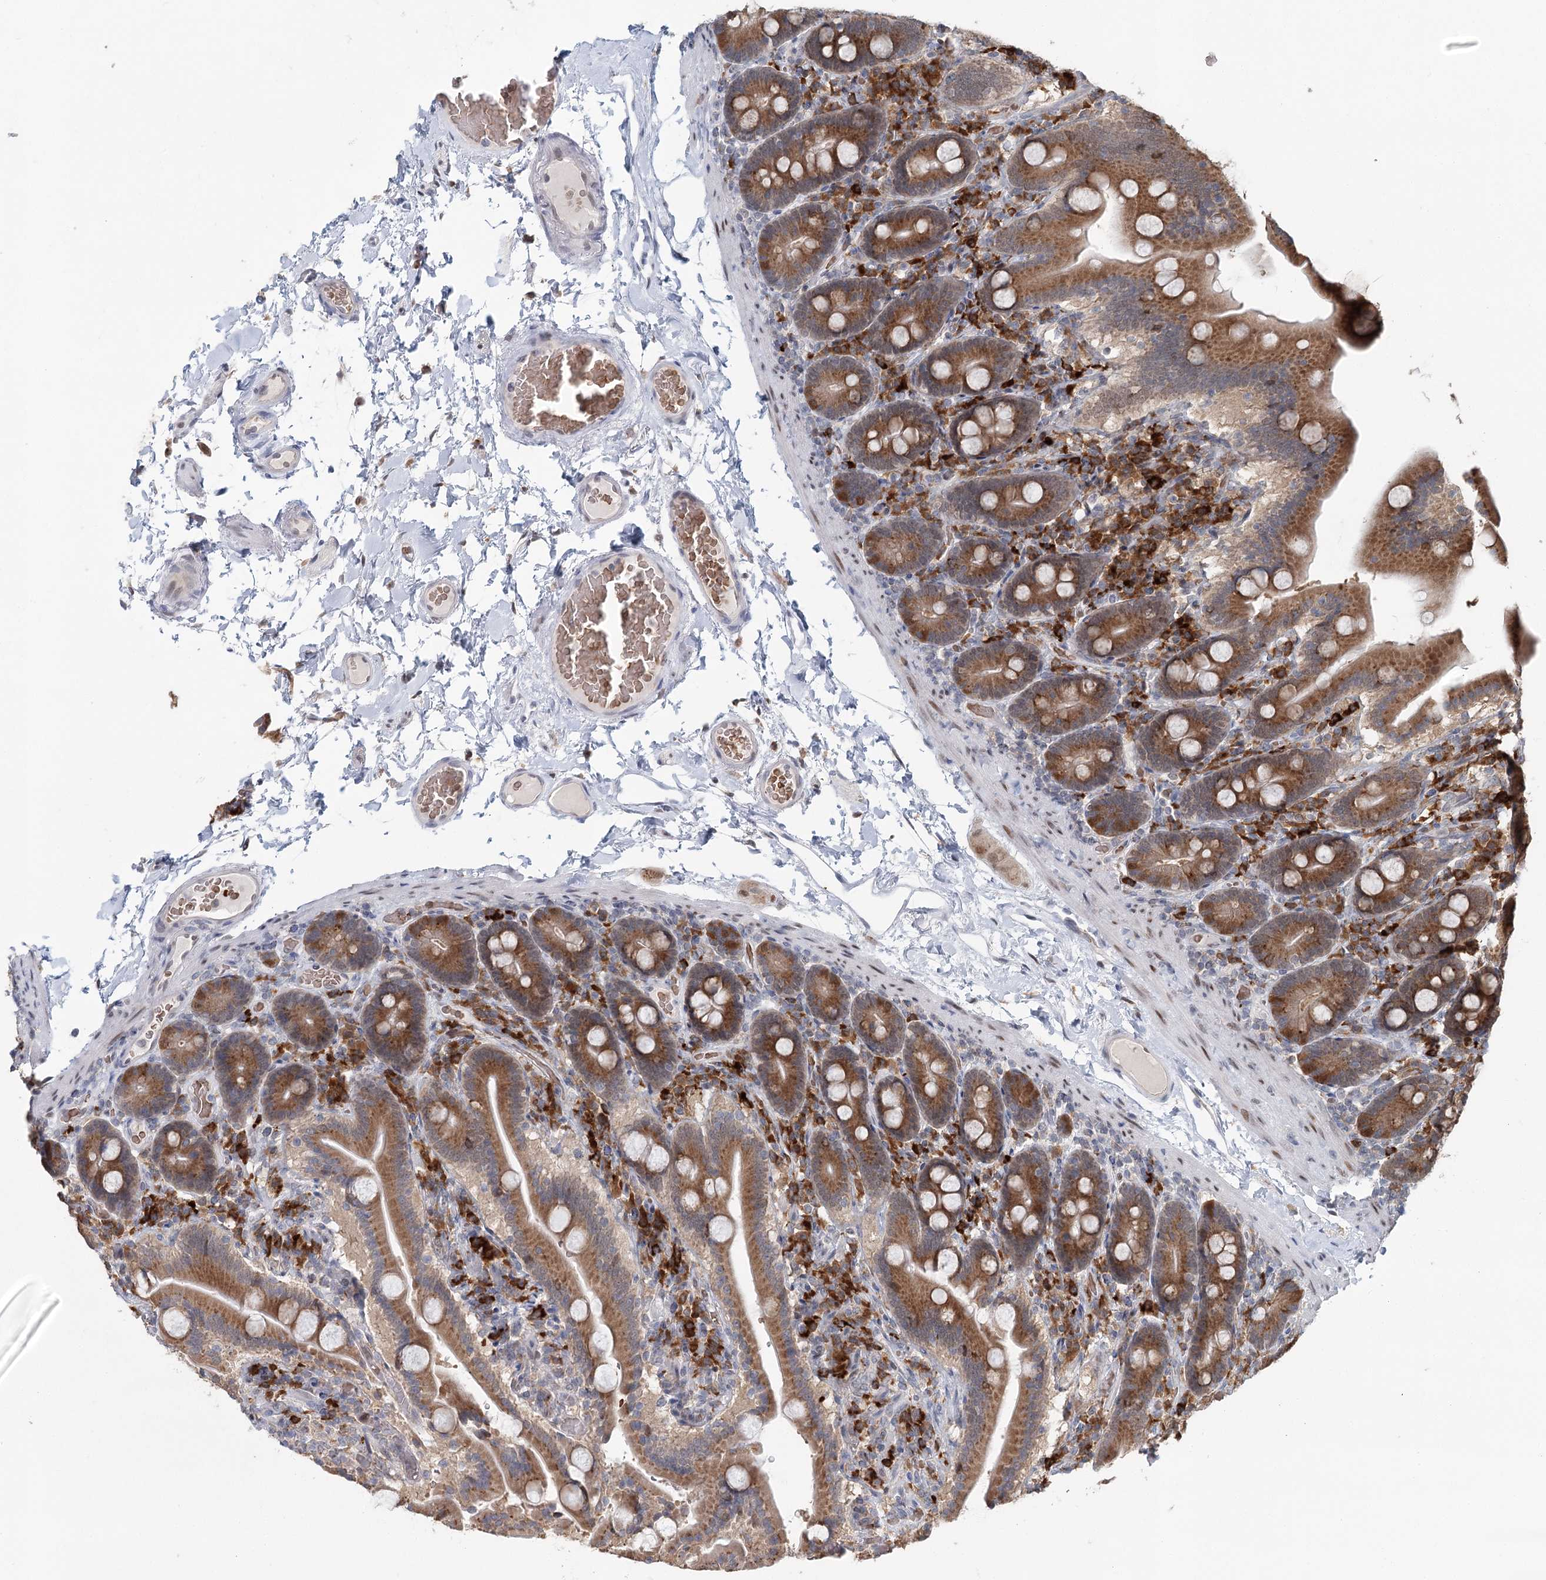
{"staining": {"intensity": "strong", "quantity": ">75%", "location": "cytoplasmic/membranous"}, "tissue": "duodenum", "cell_type": "Glandular cells", "image_type": "normal", "snomed": [{"axis": "morphology", "description": "Normal tissue, NOS"}, {"axis": "topography", "description": "Duodenum"}], "caption": "Immunohistochemistry of unremarkable duodenum shows high levels of strong cytoplasmic/membranous staining in approximately >75% of glandular cells.", "gene": "ADK", "patient": {"sex": "male", "age": 55}}